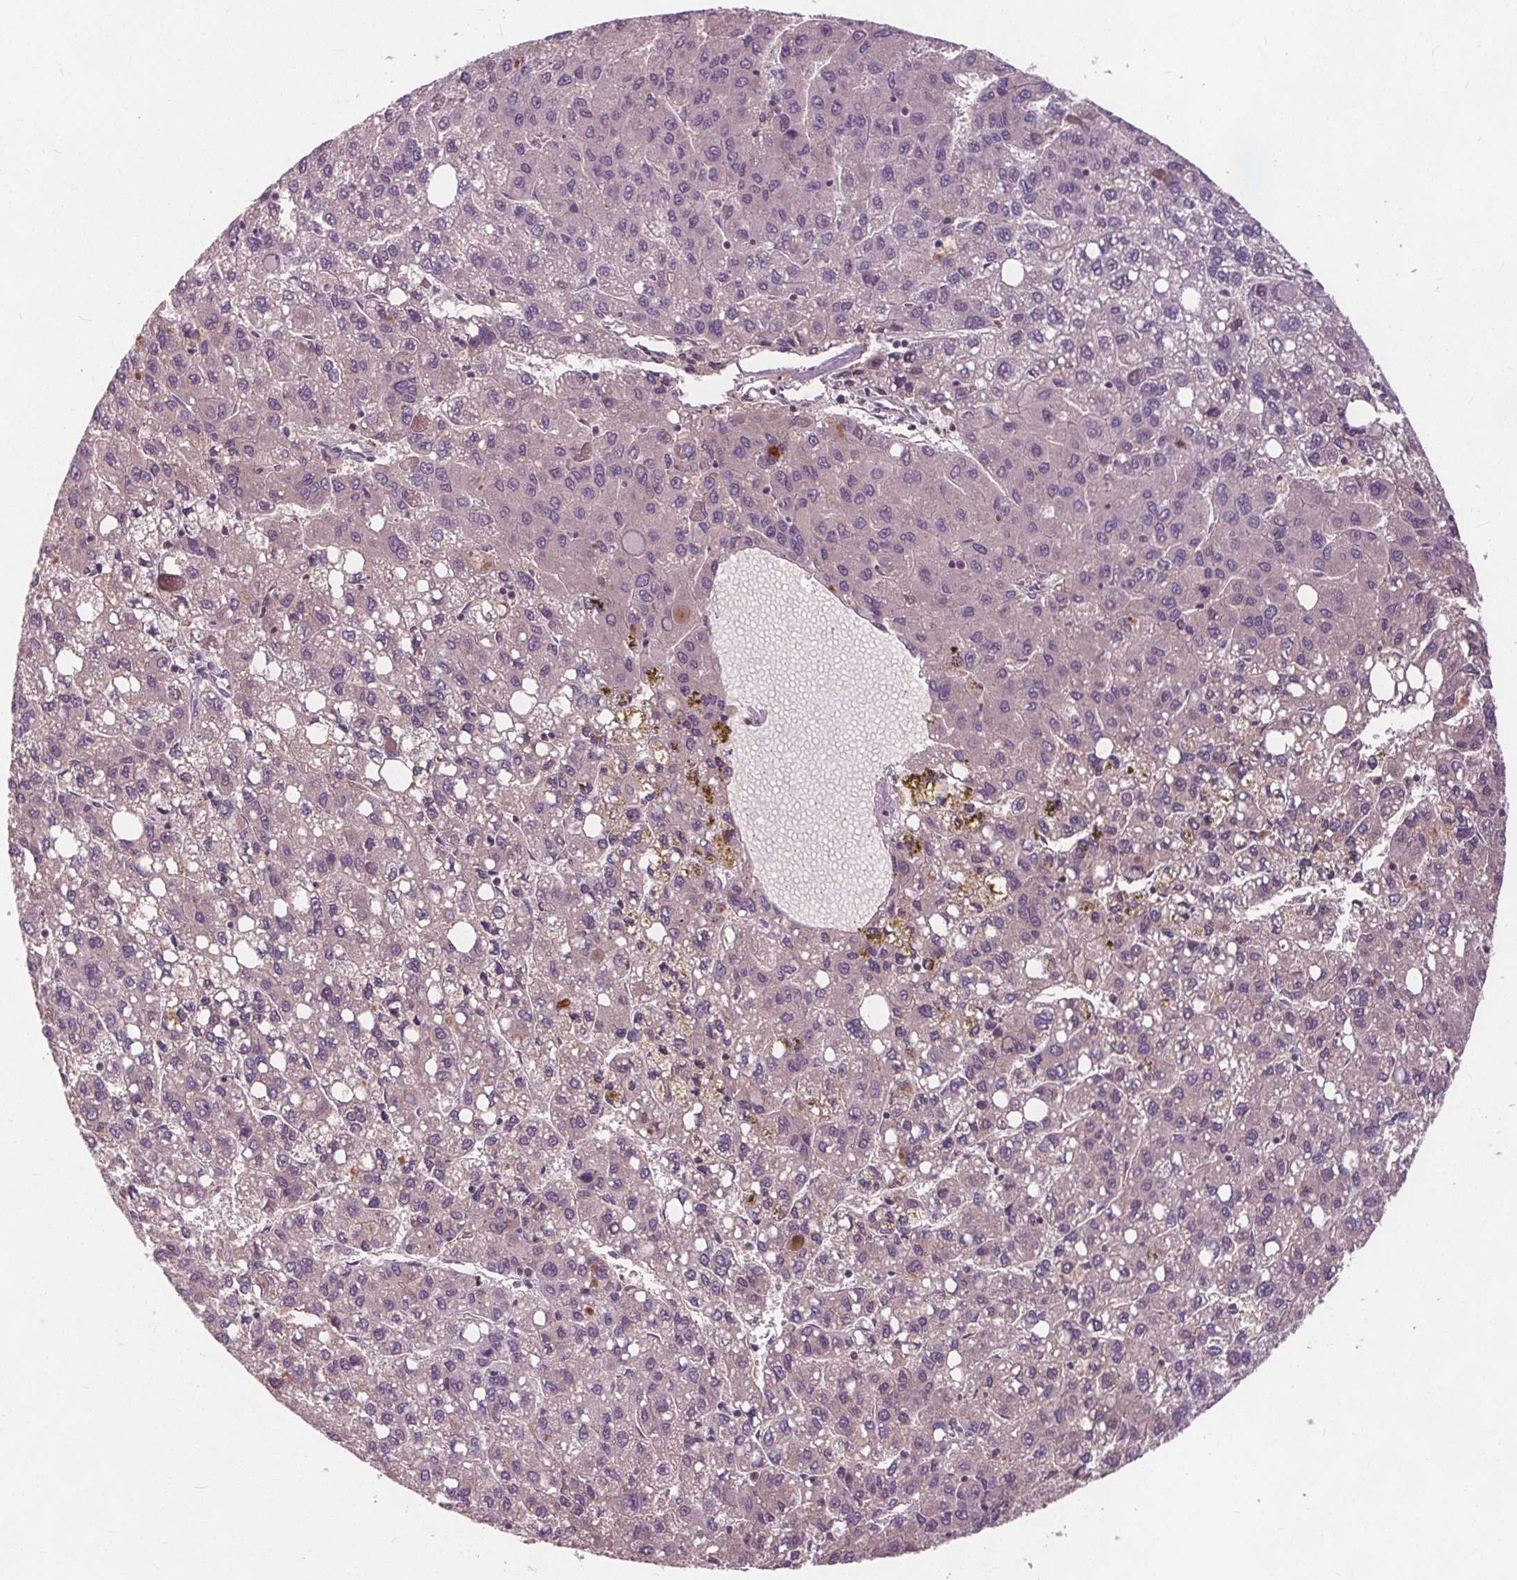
{"staining": {"intensity": "negative", "quantity": "none", "location": "none"}, "tissue": "liver cancer", "cell_type": "Tumor cells", "image_type": "cancer", "snomed": [{"axis": "morphology", "description": "Carcinoma, Hepatocellular, NOS"}, {"axis": "topography", "description": "Liver"}], "caption": "Liver cancer was stained to show a protein in brown. There is no significant positivity in tumor cells.", "gene": "PDGFD", "patient": {"sex": "female", "age": 82}}